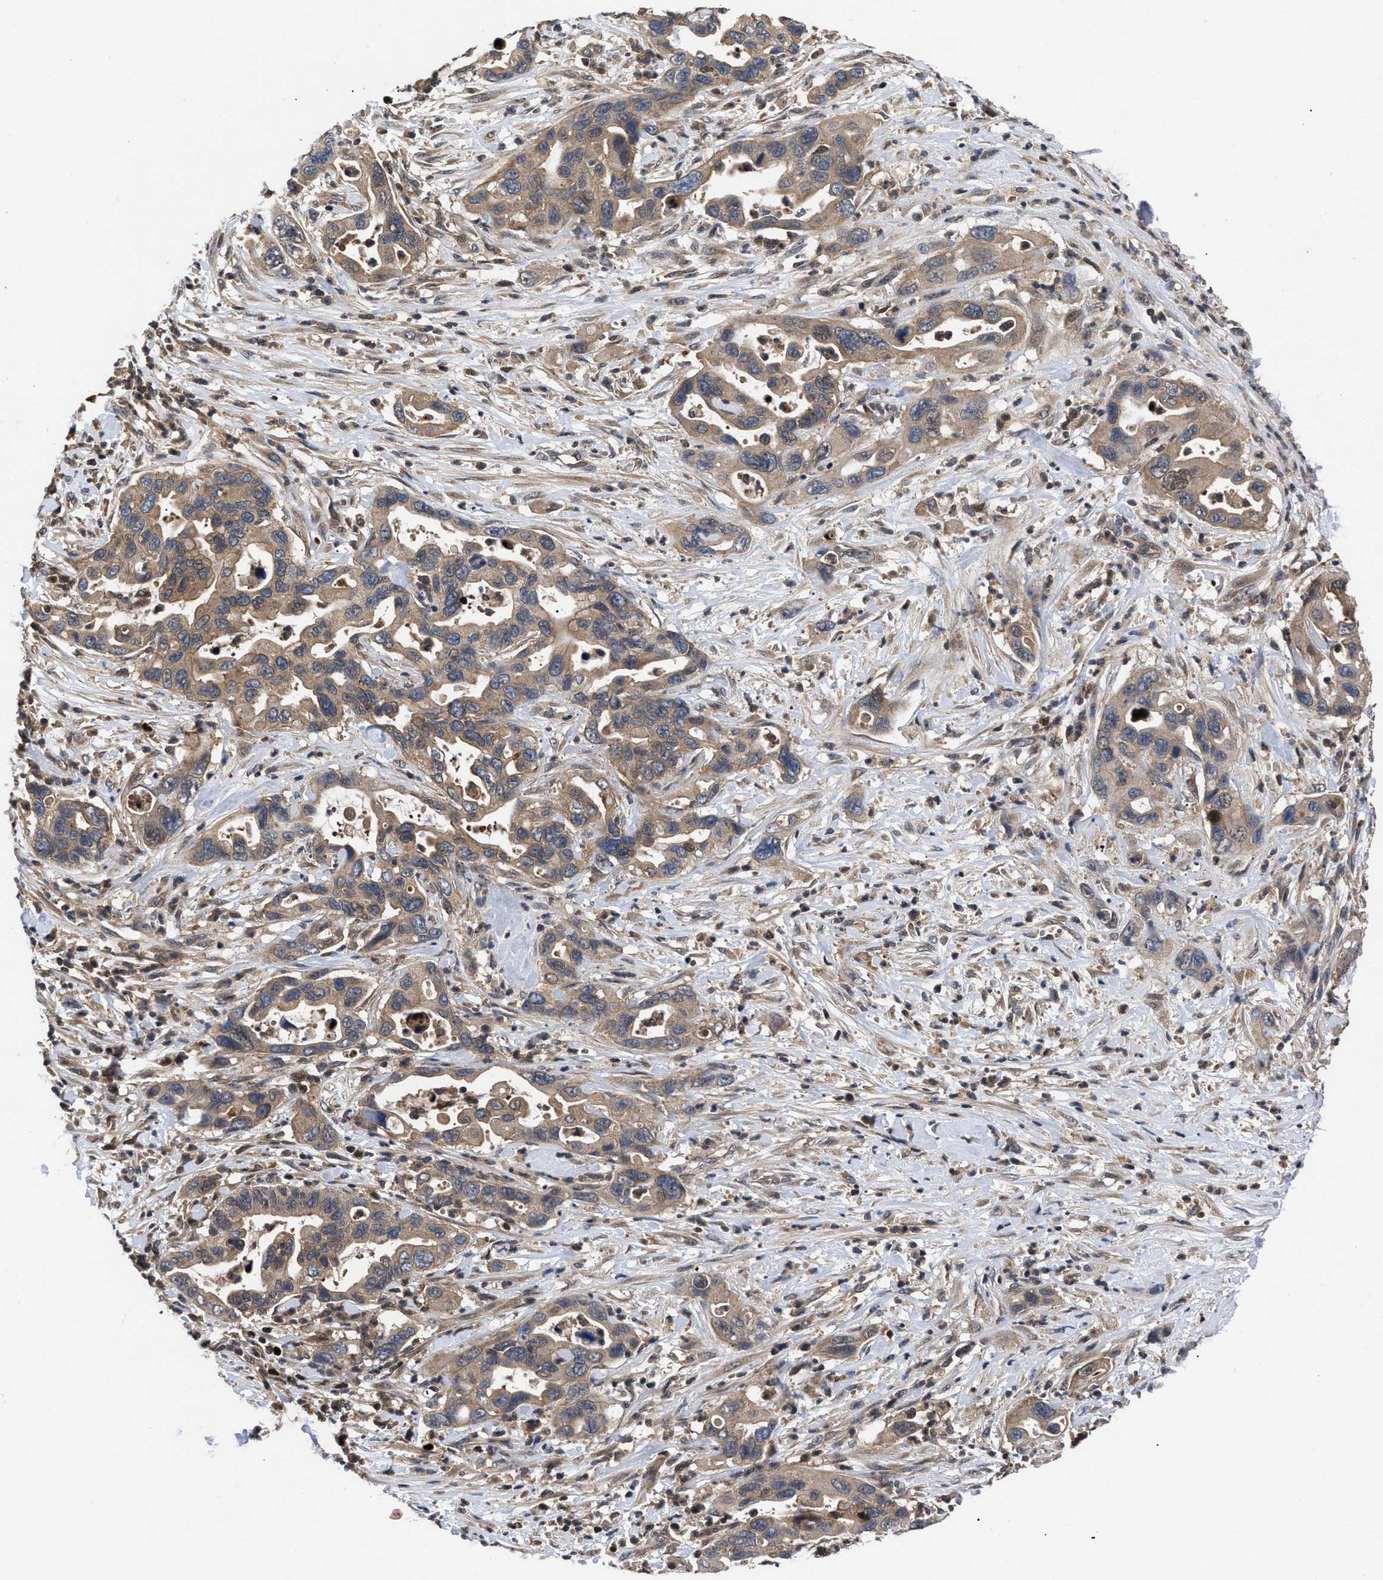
{"staining": {"intensity": "moderate", "quantity": ">75%", "location": "cytoplasmic/membranous"}, "tissue": "pancreatic cancer", "cell_type": "Tumor cells", "image_type": "cancer", "snomed": [{"axis": "morphology", "description": "Adenocarcinoma, NOS"}, {"axis": "topography", "description": "Pancreas"}], "caption": "Adenocarcinoma (pancreatic) stained for a protein (brown) shows moderate cytoplasmic/membranous positive positivity in about >75% of tumor cells.", "gene": "FAM200A", "patient": {"sex": "female", "age": 70}}